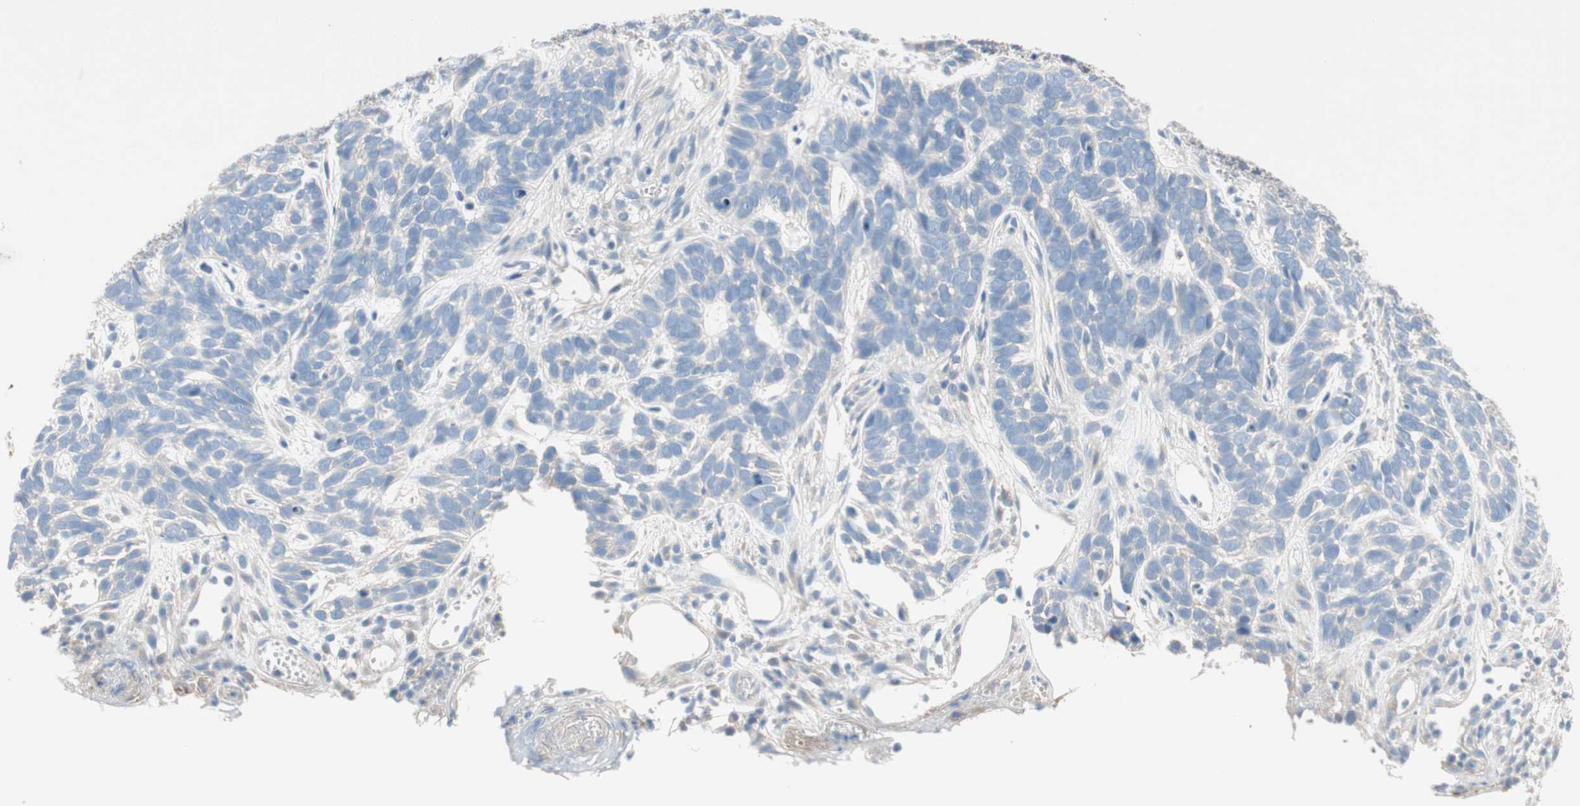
{"staining": {"intensity": "negative", "quantity": "none", "location": "none"}, "tissue": "skin cancer", "cell_type": "Tumor cells", "image_type": "cancer", "snomed": [{"axis": "morphology", "description": "Basal cell carcinoma"}, {"axis": "topography", "description": "Skin"}], "caption": "An IHC micrograph of skin basal cell carcinoma is shown. There is no staining in tumor cells of skin basal cell carcinoma.", "gene": "GLUL", "patient": {"sex": "male", "age": 87}}